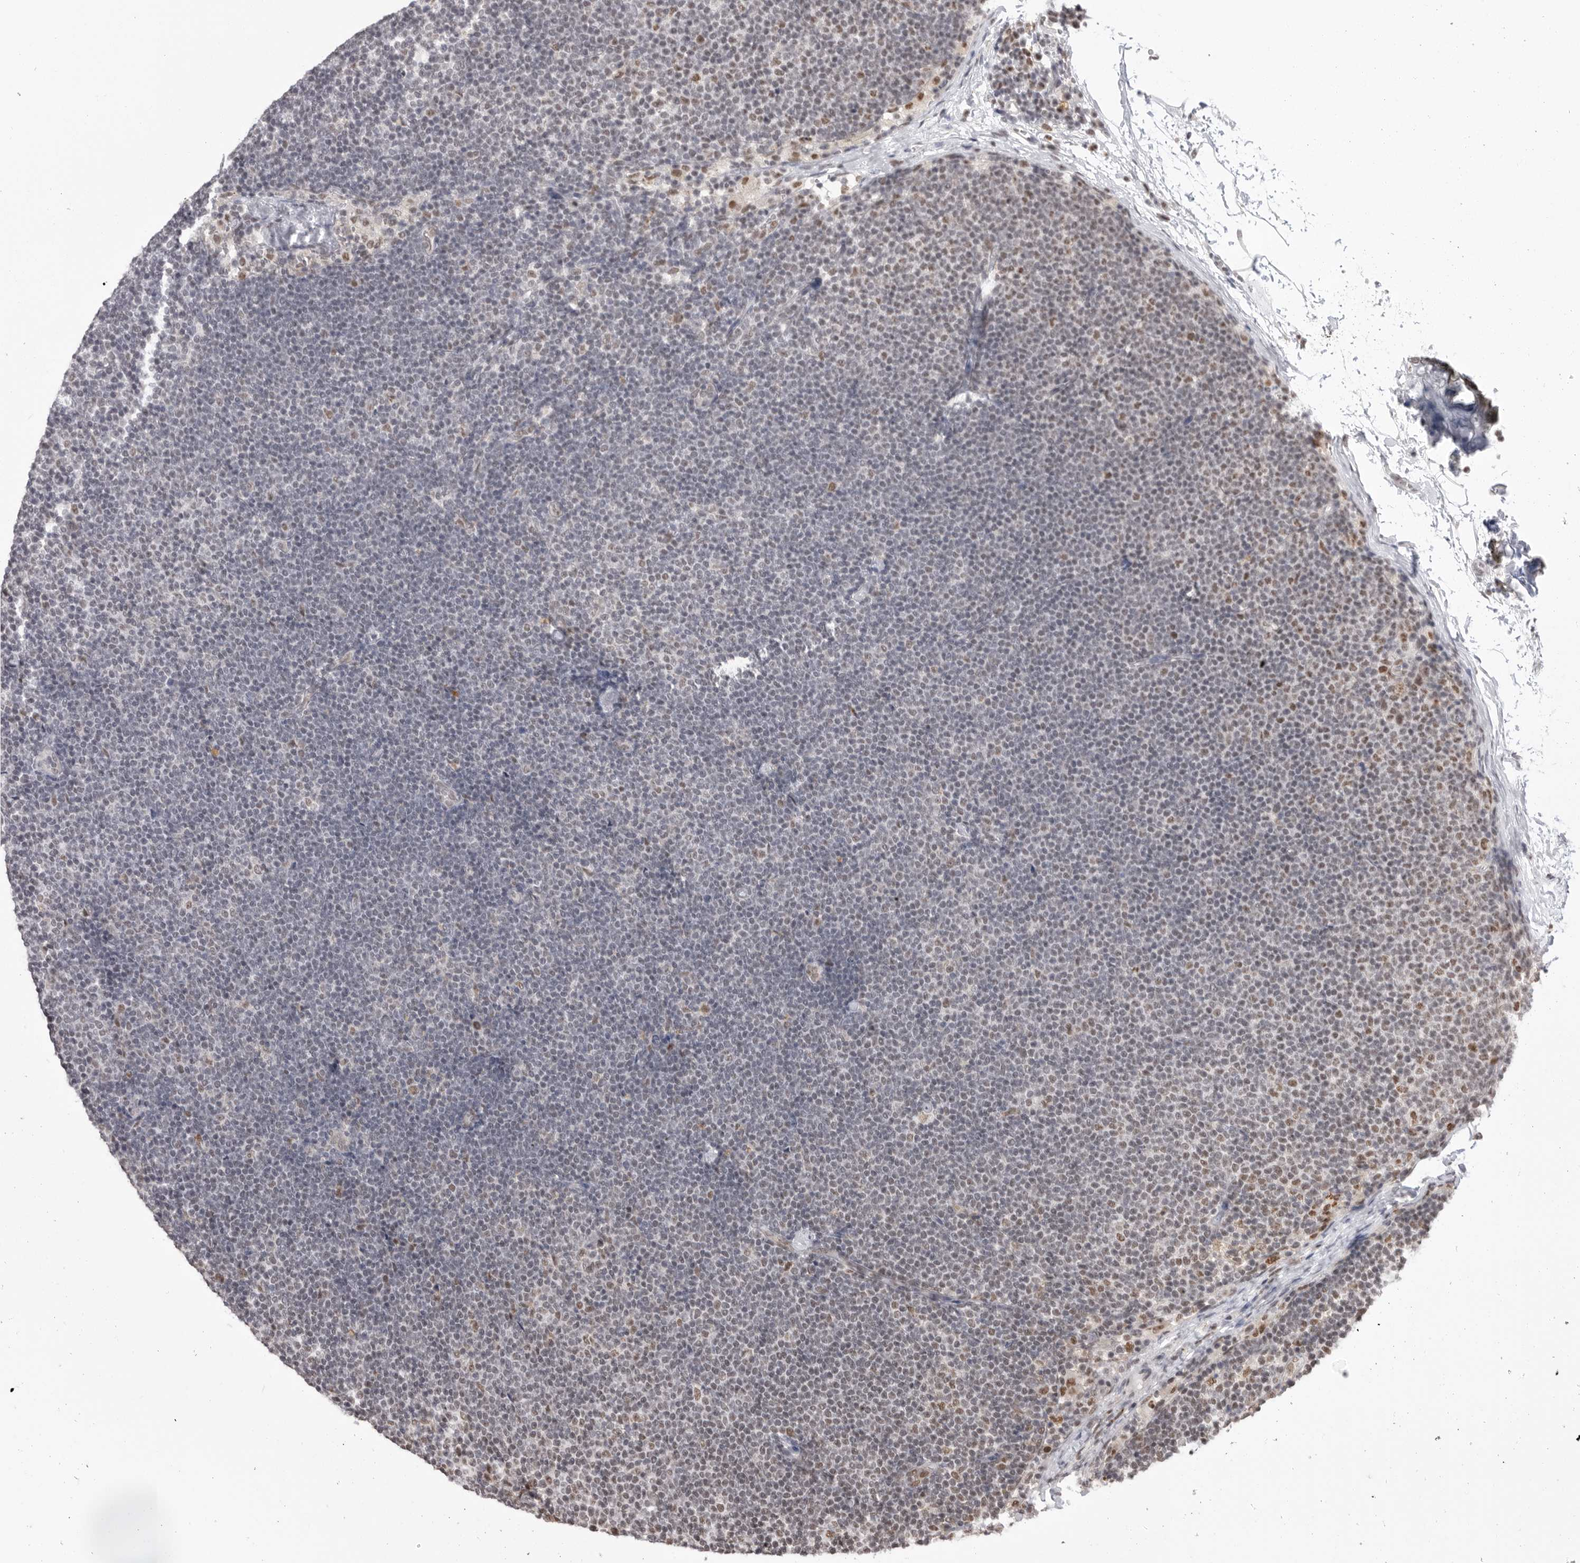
{"staining": {"intensity": "moderate", "quantity": "<25%", "location": "nuclear"}, "tissue": "lymphoma", "cell_type": "Tumor cells", "image_type": "cancer", "snomed": [{"axis": "morphology", "description": "Malignant lymphoma, non-Hodgkin's type, Low grade"}, {"axis": "topography", "description": "Lymph node"}], "caption": "Immunohistochemical staining of human lymphoma demonstrates low levels of moderate nuclear protein positivity in approximately <25% of tumor cells.", "gene": "BCLAF3", "patient": {"sex": "female", "age": 53}}